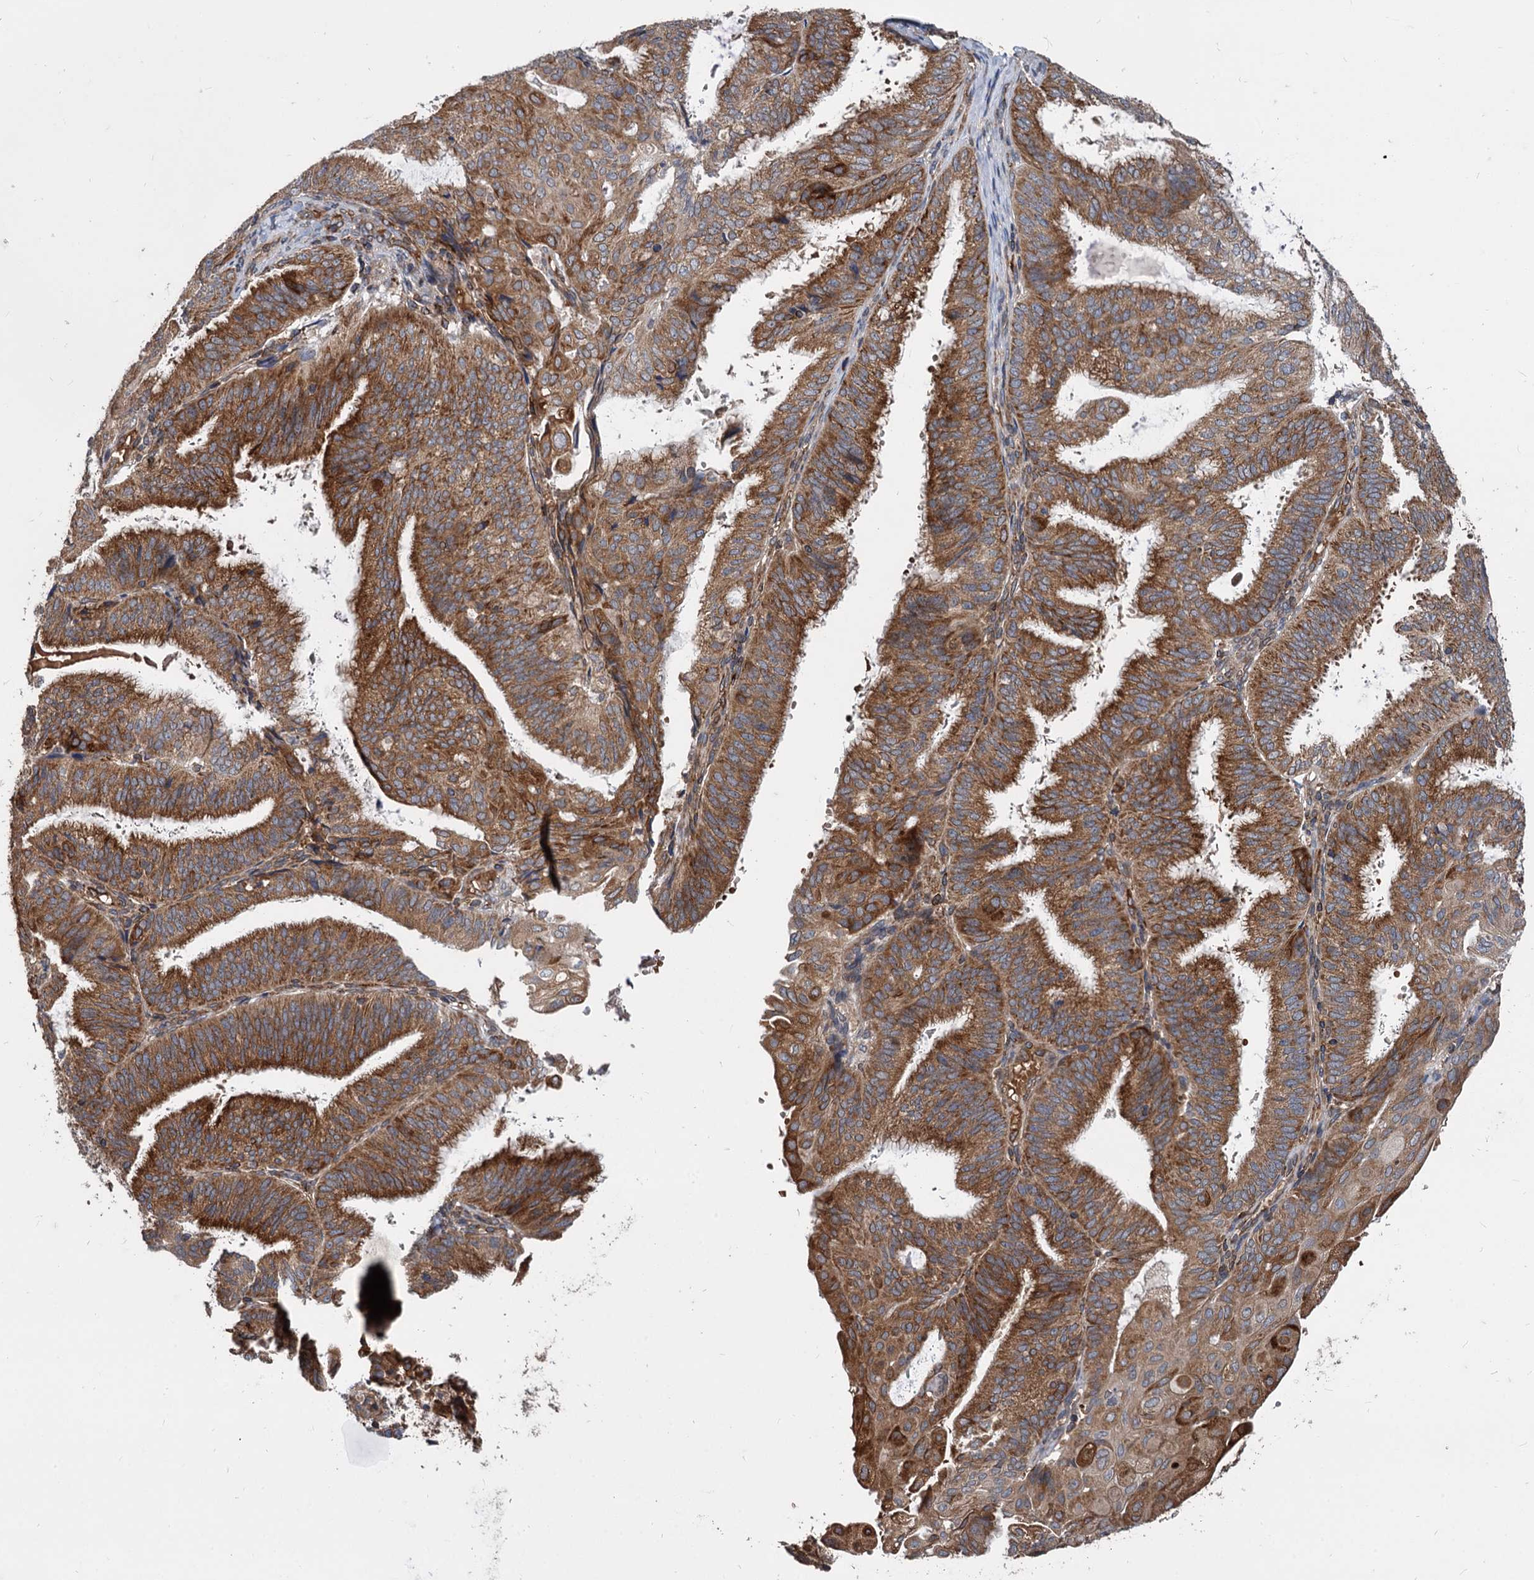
{"staining": {"intensity": "strong", "quantity": ">75%", "location": "cytoplasmic/membranous"}, "tissue": "endometrial cancer", "cell_type": "Tumor cells", "image_type": "cancer", "snomed": [{"axis": "morphology", "description": "Adenocarcinoma, NOS"}, {"axis": "topography", "description": "Endometrium"}], "caption": "The immunohistochemical stain shows strong cytoplasmic/membranous expression in tumor cells of adenocarcinoma (endometrial) tissue.", "gene": "STIM1", "patient": {"sex": "female", "age": 49}}